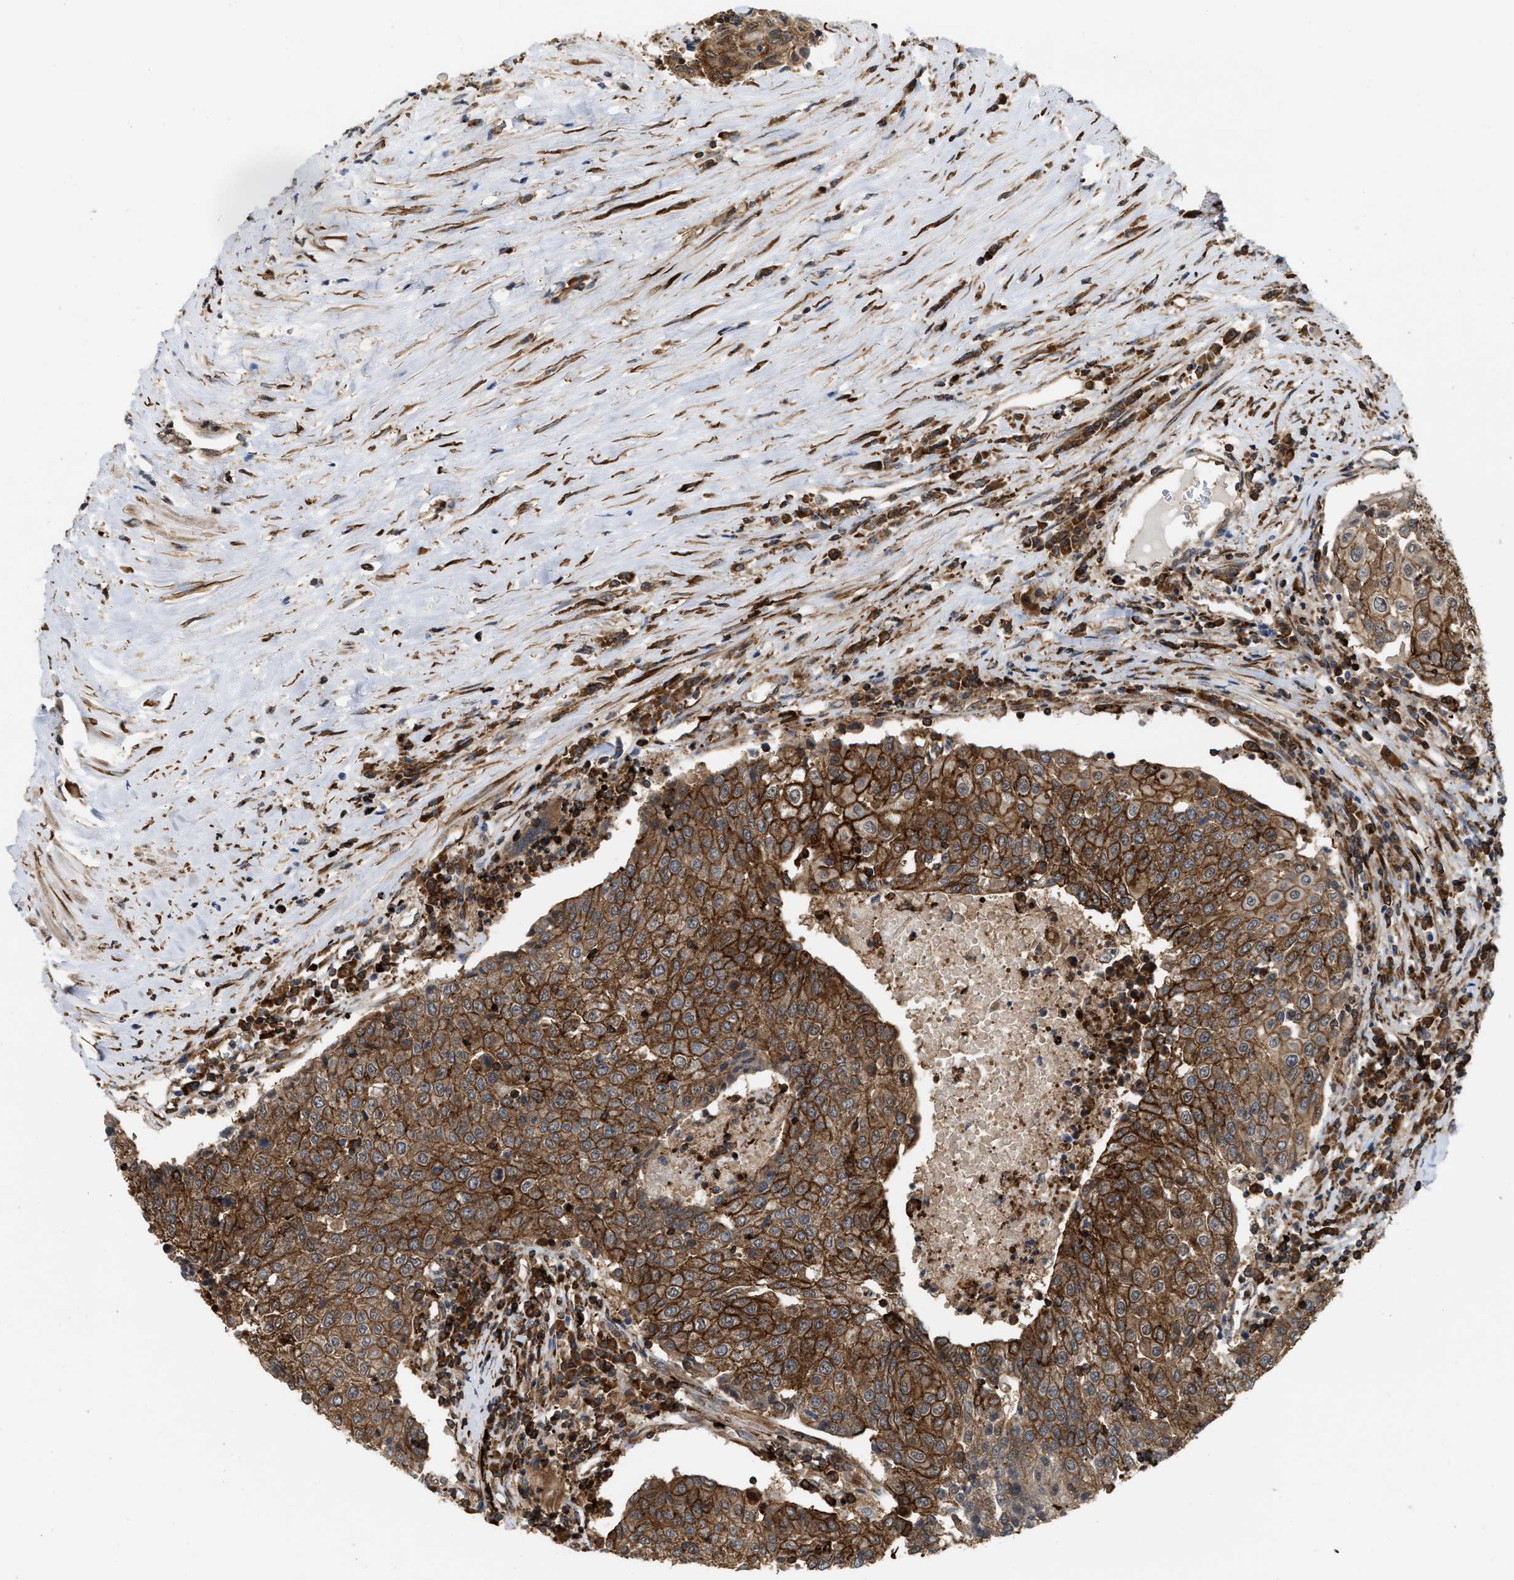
{"staining": {"intensity": "strong", "quantity": ">75%", "location": "cytoplasmic/membranous"}, "tissue": "urothelial cancer", "cell_type": "Tumor cells", "image_type": "cancer", "snomed": [{"axis": "morphology", "description": "Urothelial carcinoma, High grade"}, {"axis": "topography", "description": "Urinary bladder"}], "caption": "A histopathology image of human urothelial cancer stained for a protein demonstrates strong cytoplasmic/membranous brown staining in tumor cells.", "gene": "IQCE", "patient": {"sex": "female", "age": 85}}